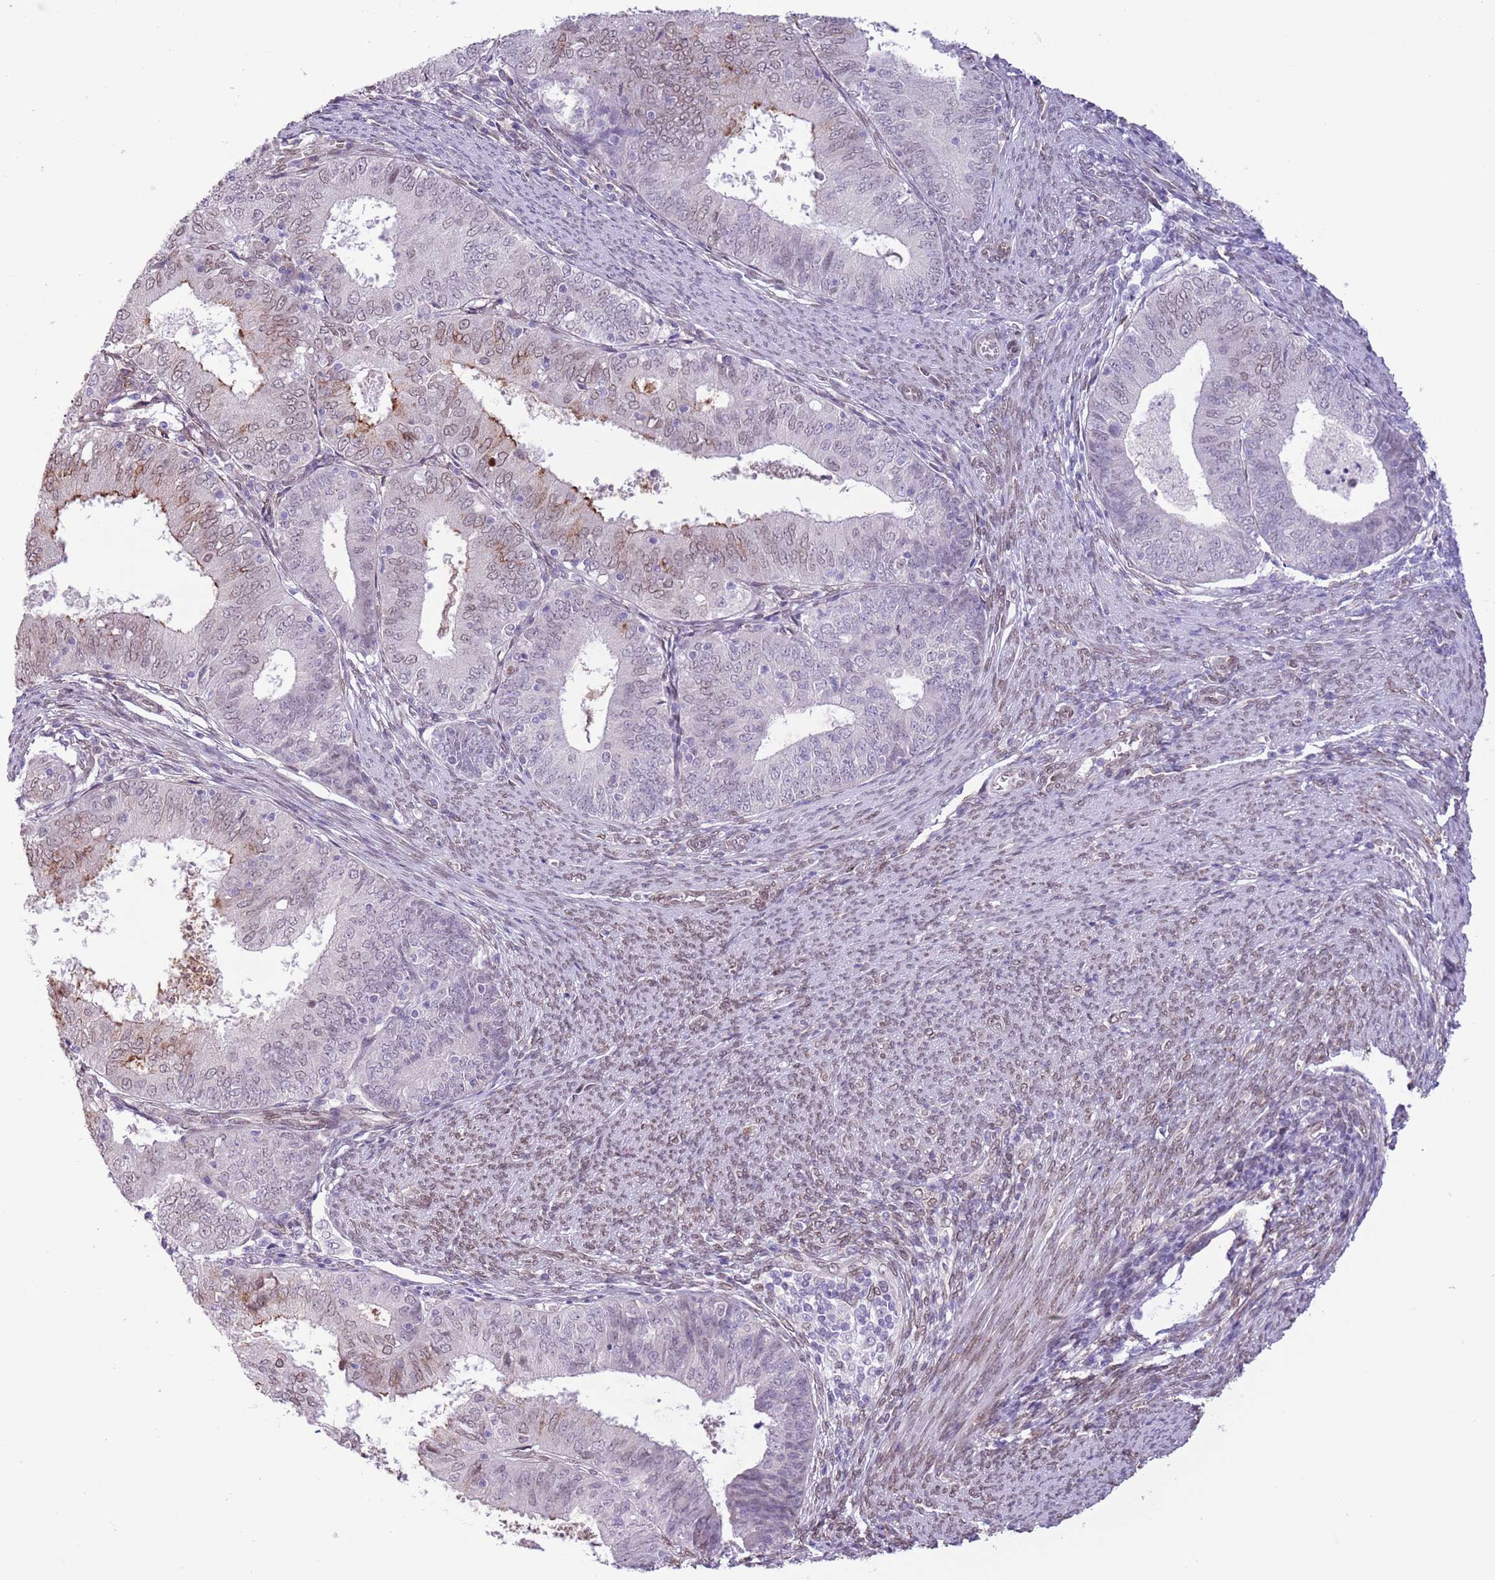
{"staining": {"intensity": "moderate", "quantity": "<25%", "location": "cytoplasmic/membranous,nuclear"}, "tissue": "endometrial cancer", "cell_type": "Tumor cells", "image_type": "cancer", "snomed": [{"axis": "morphology", "description": "Adenocarcinoma, NOS"}, {"axis": "topography", "description": "Endometrium"}], "caption": "IHC of human adenocarcinoma (endometrial) displays low levels of moderate cytoplasmic/membranous and nuclear expression in approximately <25% of tumor cells. The staining was performed using DAB, with brown indicating positive protein expression. Nuclei are stained blue with hematoxylin.", "gene": "ZGLP1", "patient": {"sex": "female", "age": 57}}